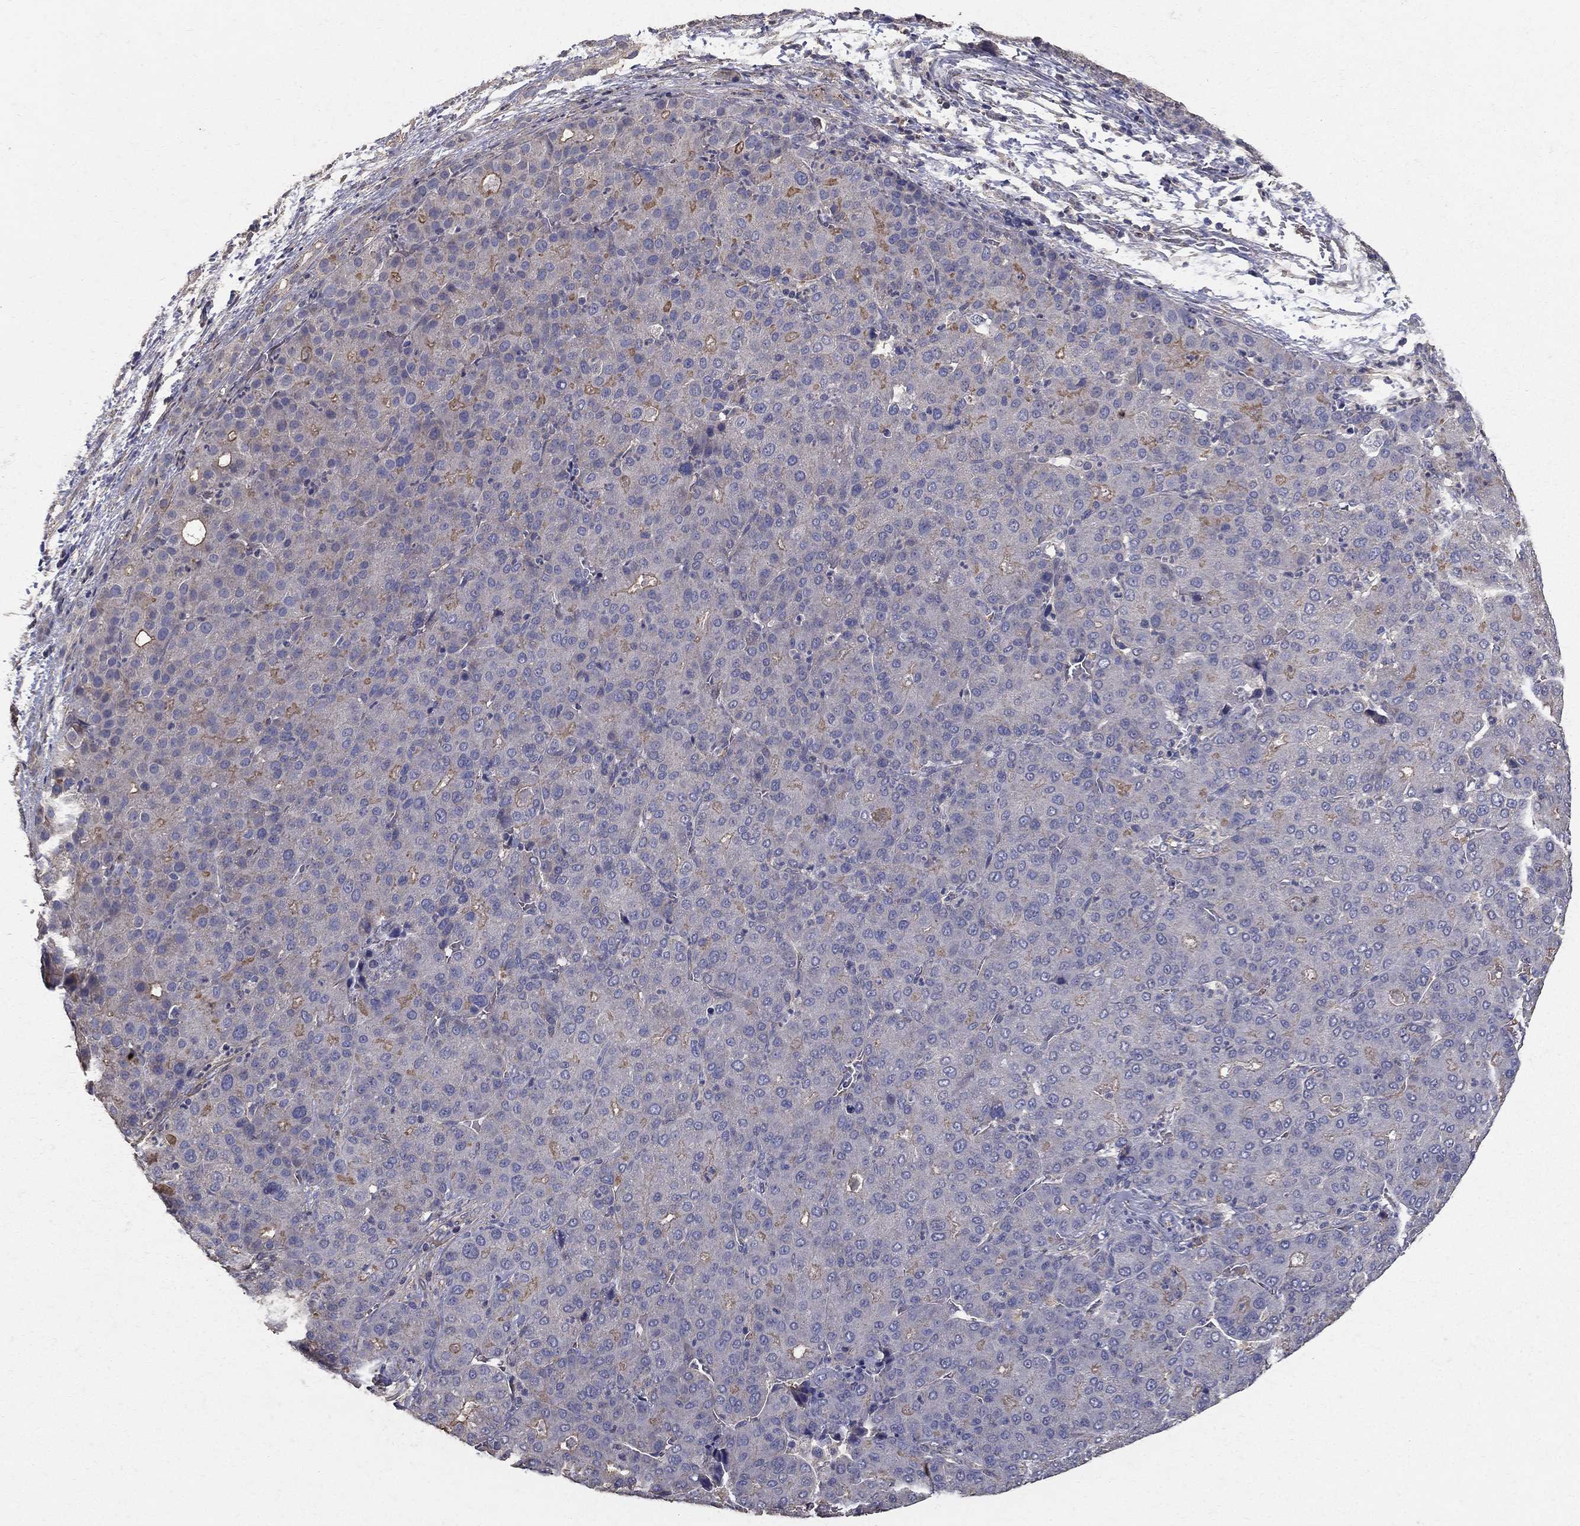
{"staining": {"intensity": "negative", "quantity": "none", "location": "none"}, "tissue": "liver cancer", "cell_type": "Tumor cells", "image_type": "cancer", "snomed": [{"axis": "morphology", "description": "Carcinoma, Hepatocellular, NOS"}, {"axis": "topography", "description": "Liver"}], "caption": "Photomicrograph shows no protein staining in tumor cells of hepatocellular carcinoma (liver) tissue.", "gene": "MPP2", "patient": {"sex": "male", "age": 65}}